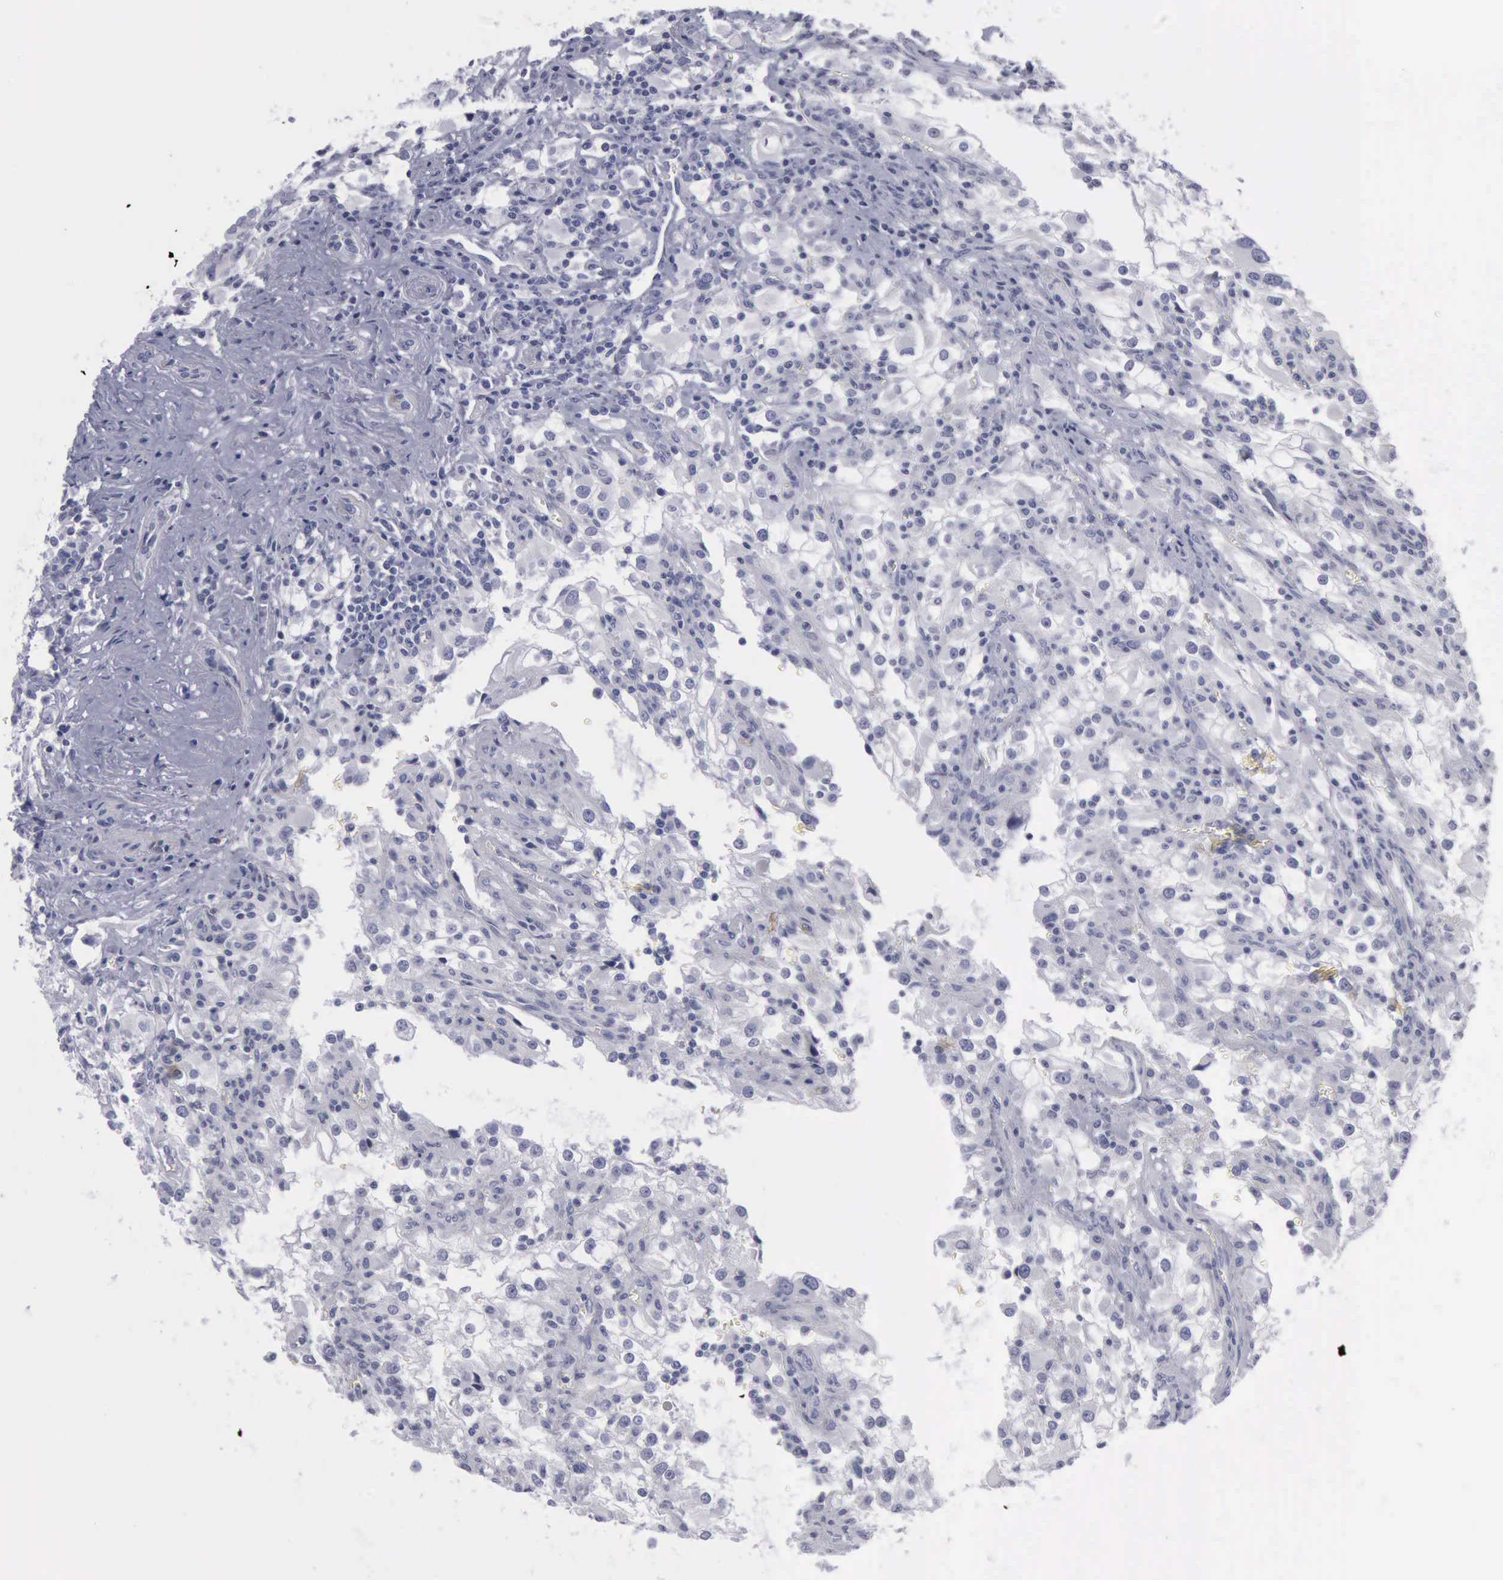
{"staining": {"intensity": "negative", "quantity": "none", "location": "none"}, "tissue": "renal cancer", "cell_type": "Tumor cells", "image_type": "cancer", "snomed": [{"axis": "morphology", "description": "Adenocarcinoma, NOS"}, {"axis": "topography", "description": "Kidney"}], "caption": "A high-resolution image shows immunohistochemistry (IHC) staining of adenocarcinoma (renal), which demonstrates no significant staining in tumor cells.", "gene": "KRT13", "patient": {"sex": "female", "age": 52}}